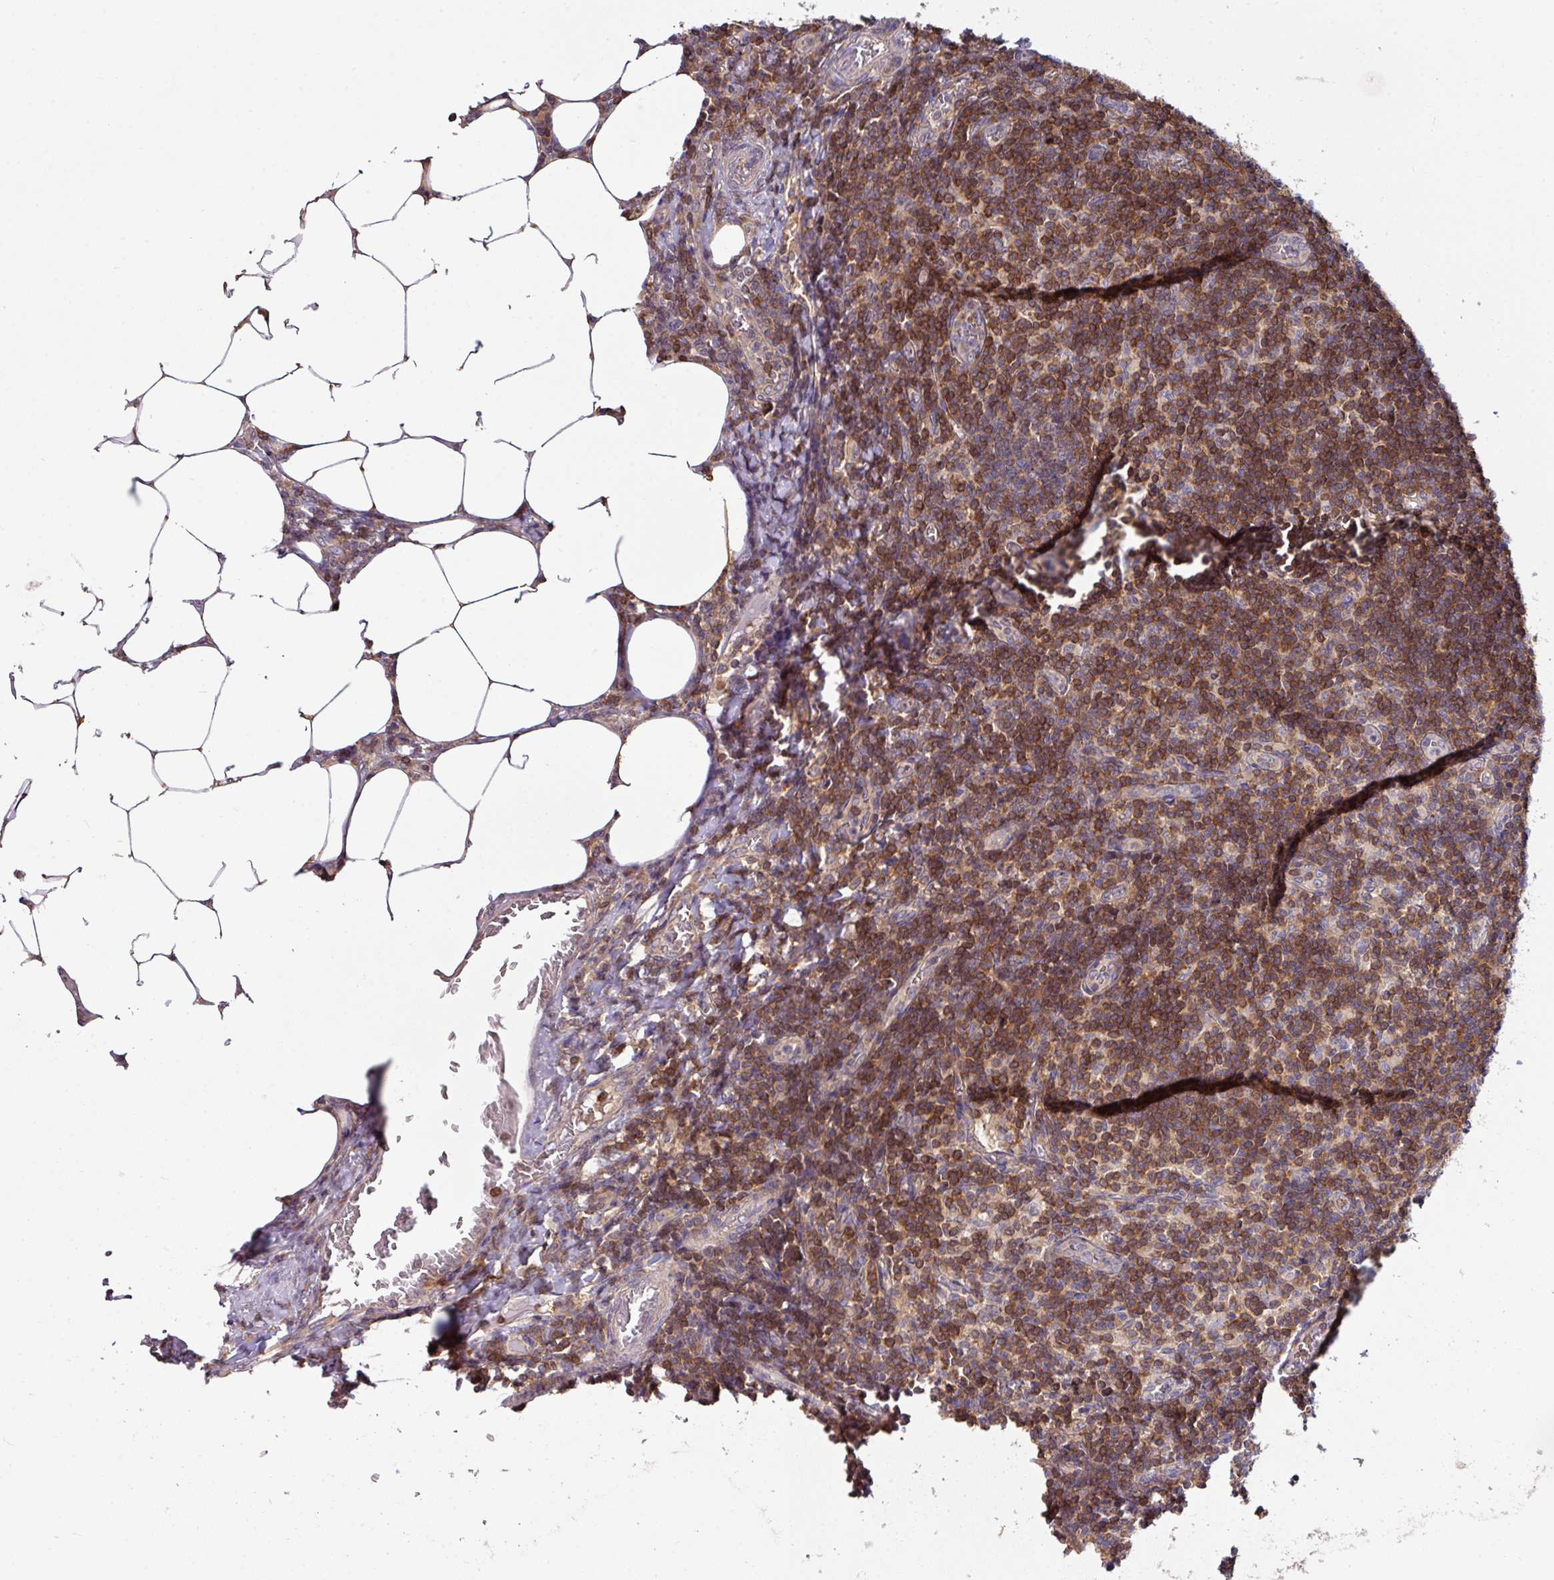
{"staining": {"intensity": "weak", "quantity": "25%-75%", "location": "cytoplasmic/membranous"}, "tissue": "lymph node", "cell_type": "Germinal center cells", "image_type": "normal", "snomed": [{"axis": "morphology", "description": "Normal tissue, NOS"}, {"axis": "topography", "description": "Lymph node"}], "caption": "IHC photomicrograph of benign lymph node: lymph node stained using immunohistochemistry (IHC) demonstrates low levels of weak protein expression localized specifically in the cytoplasmic/membranous of germinal center cells, appearing as a cytoplasmic/membranous brown color.", "gene": "SLAMF6", "patient": {"sex": "female", "age": 59}}